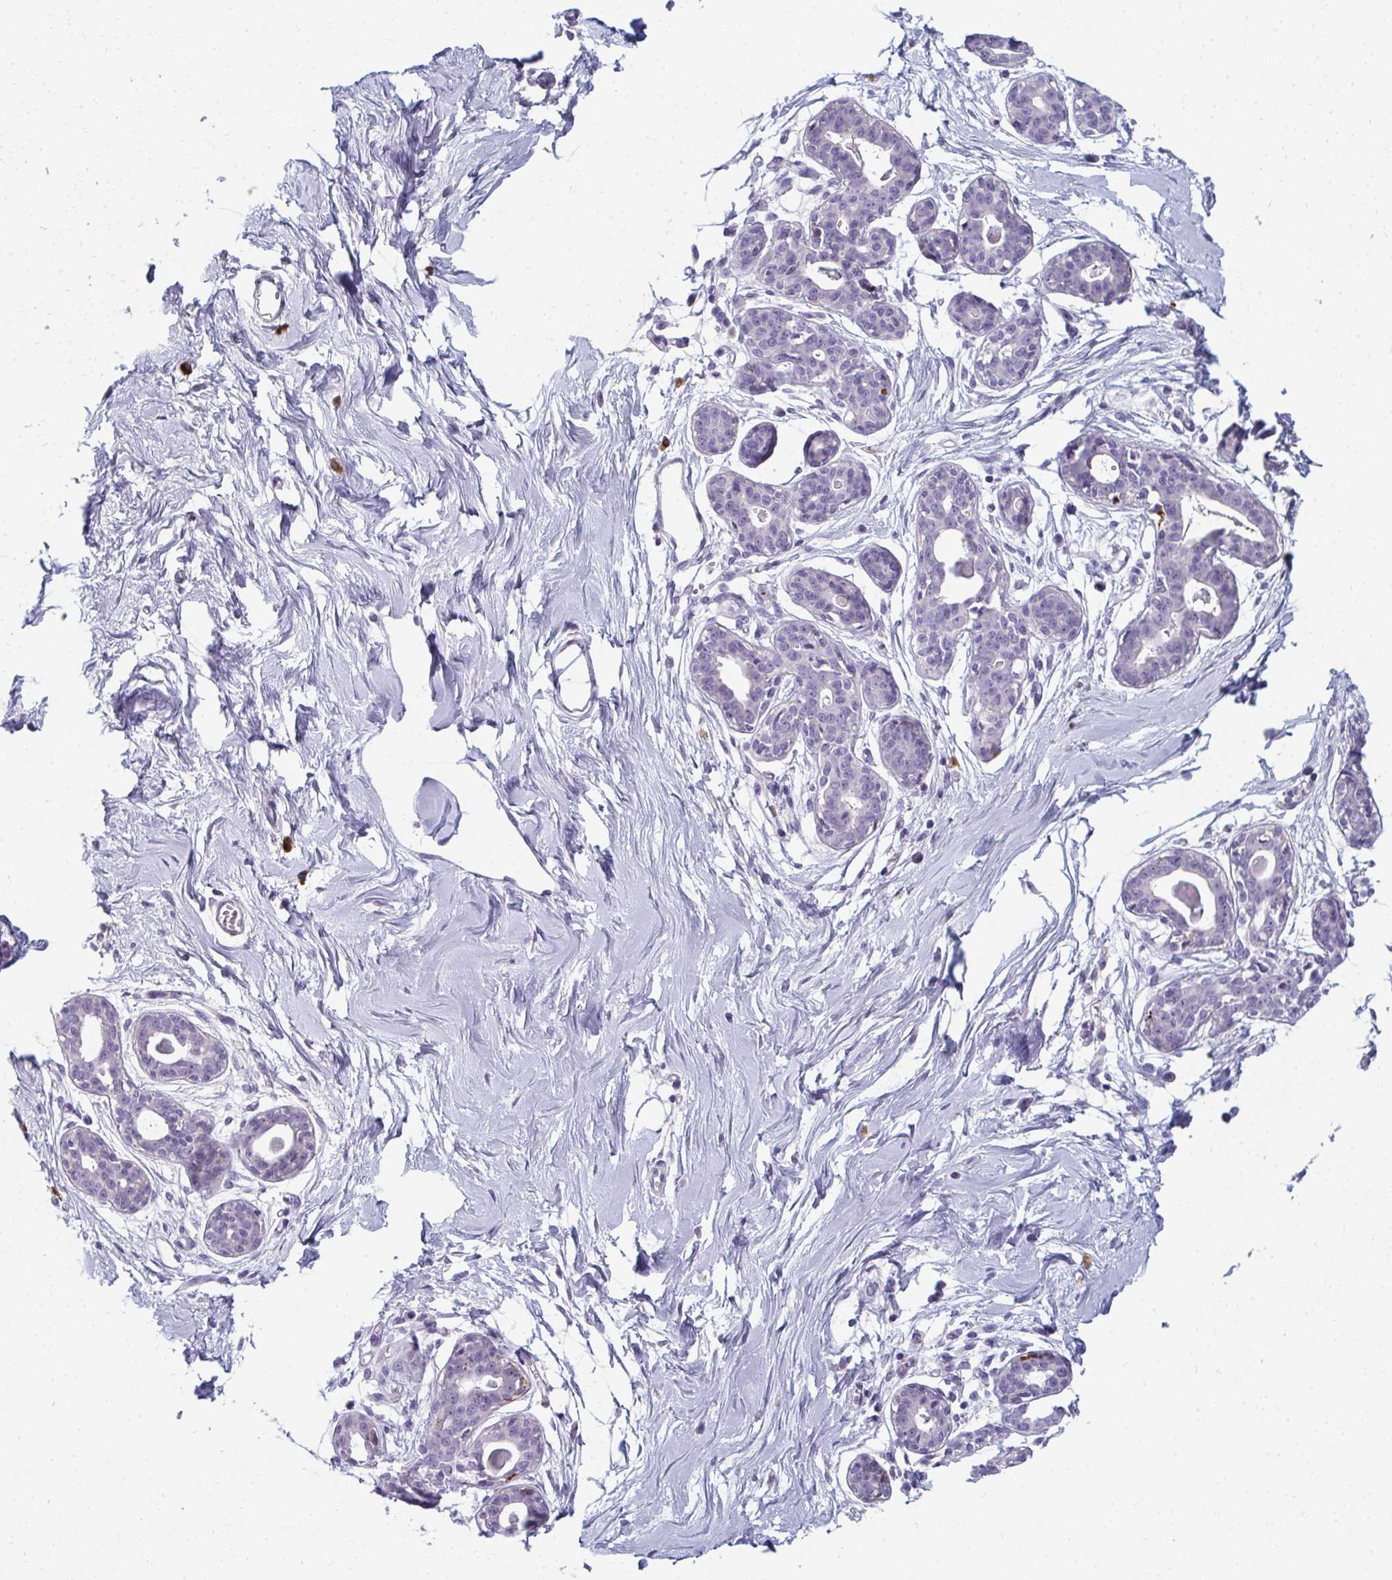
{"staining": {"intensity": "negative", "quantity": "none", "location": "none"}, "tissue": "breast", "cell_type": "Adipocytes", "image_type": "normal", "snomed": [{"axis": "morphology", "description": "Normal tissue, NOS"}, {"axis": "topography", "description": "Breast"}], "caption": "Immunohistochemical staining of normal breast shows no significant staining in adipocytes.", "gene": "EIF1AD", "patient": {"sex": "female", "age": 45}}